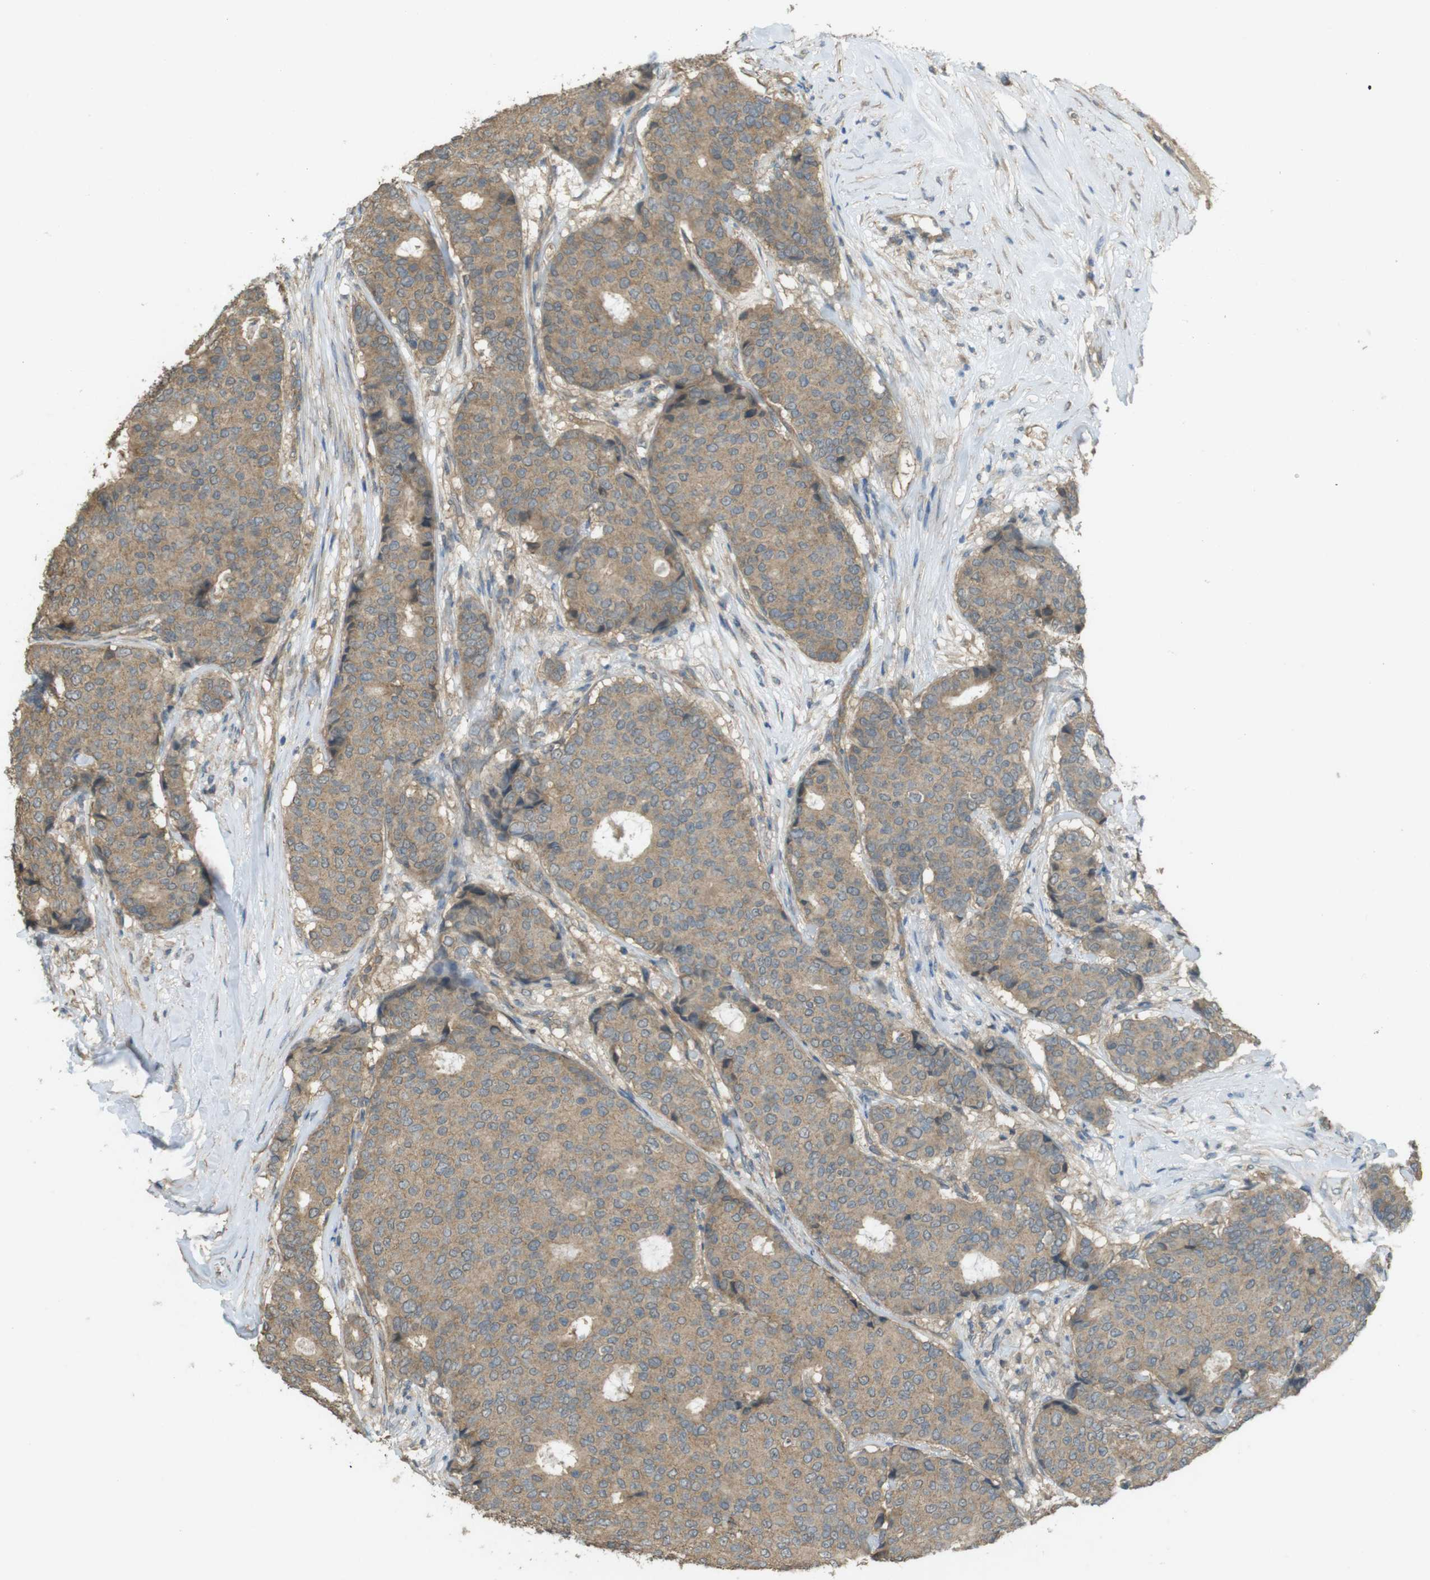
{"staining": {"intensity": "moderate", "quantity": ">75%", "location": "cytoplasmic/membranous"}, "tissue": "breast cancer", "cell_type": "Tumor cells", "image_type": "cancer", "snomed": [{"axis": "morphology", "description": "Duct carcinoma"}, {"axis": "topography", "description": "Breast"}], "caption": "Immunohistochemical staining of human breast cancer shows medium levels of moderate cytoplasmic/membranous protein staining in approximately >75% of tumor cells.", "gene": "ZDHHC20", "patient": {"sex": "female", "age": 75}}